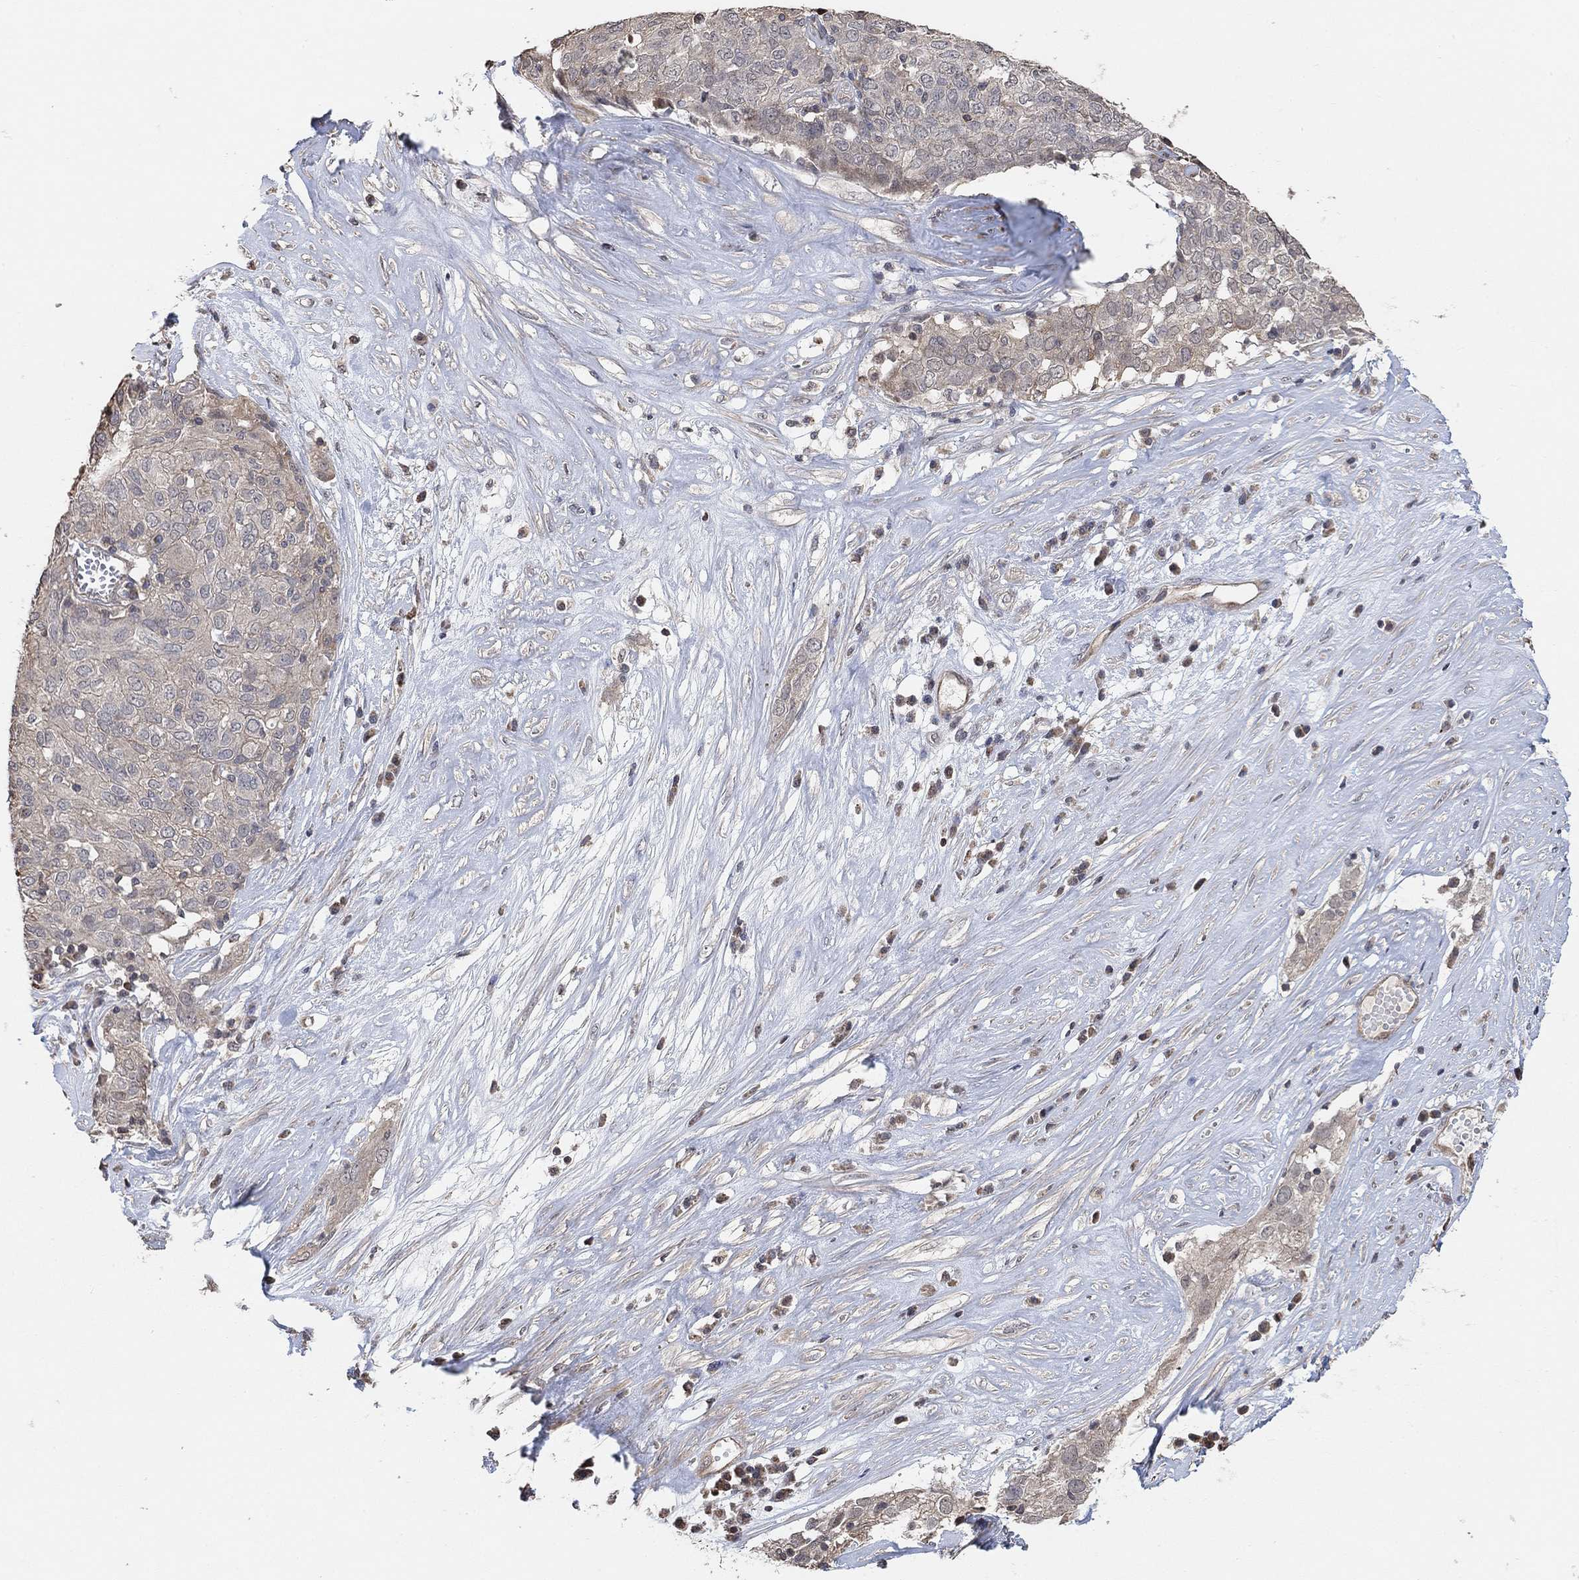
{"staining": {"intensity": "negative", "quantity": "none", "location": "none"}, "tissue": "ovarian cancer", "cell_type": "Tumor cells", "image_type": "cancer", "snomed": [{"axis": "morphology", "description": "Carcinoma, endometroid"}, {"axis": "topography", "description": "Ovary"}], "caption": "High power microscopy histopathology image of an immunohistochemistry image of ovarian endometroid carcinoma, revealing no significant staining in tumor cells.", "gene": "UNC5B", "patient": {"sex": "female", "age": 50}}